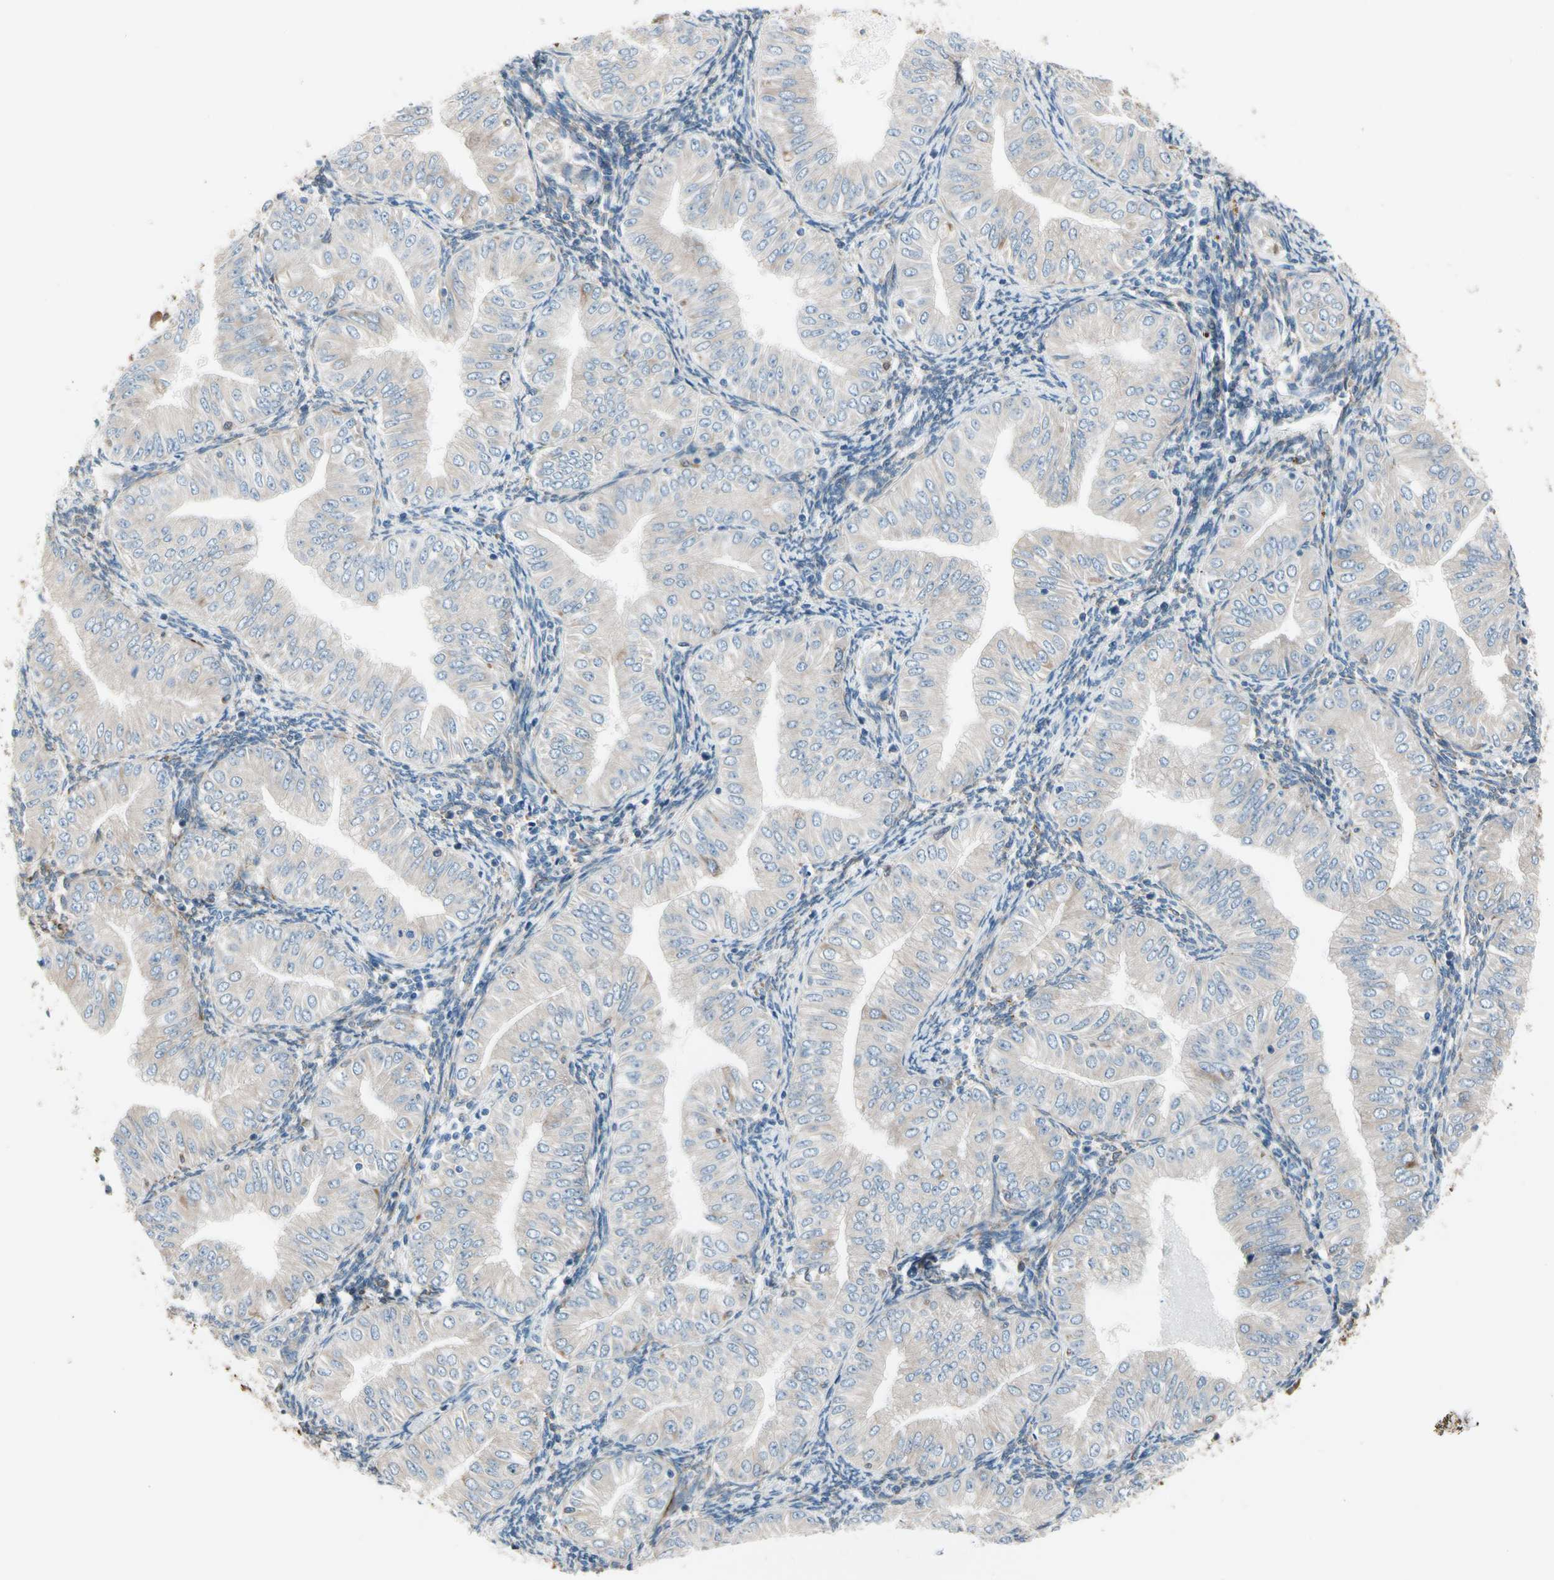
{"staining": {"intensity": "weak", "quantity": "25%-75%", "location": "cytoplasmic/membranous"}, "tissue": "endometrial cancer", "cell_type": "Tumor cells", "image_type": "cancer", "snomed": [{"axis": "morphology", "description": "Normal tissue, NOS"}, {"axis": "morphology", "description": "Adenocarcinoma, NOS"}, {"axis": "topography", "description": "Endometrium"}], "caption": "Endometrial cancer stained for a protein (brown) displays weak cytoplasmic/membranous positive positivity in about 25%-75% of tumor cells.", "gene": "LRPAP1", "patient": {"sex": "female", "age": 53}}